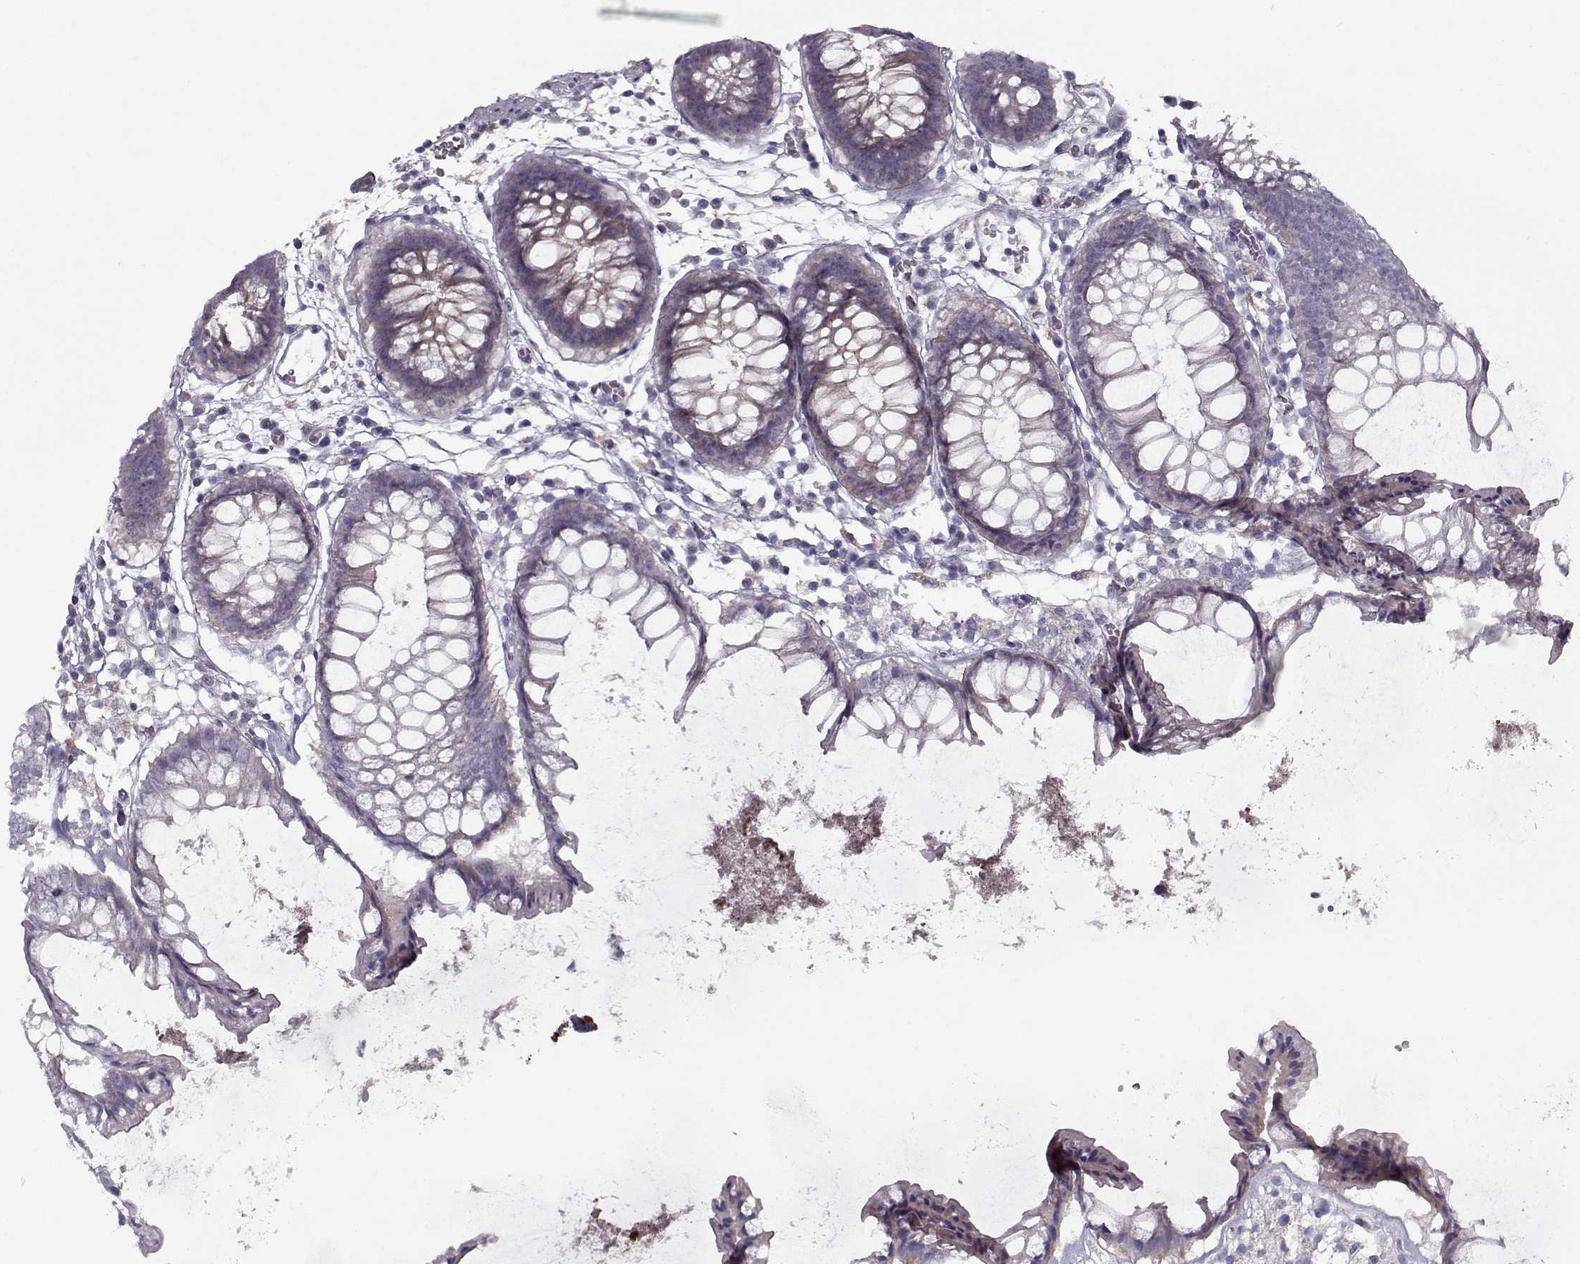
{"staining": {"intensity": "negative", "quantity": "none", "location": "none"}, "tissue": "colon", "cell_type": "Endothelial cells", "image_type": "normal", "snomed": [{"axis": "morphology", "description": "Normal tissue, NOS"}, {"axis": "morphology", "description": "Adenocarcinoma, NOS"}, {"axis": "topography", "description": "Colon"}], "caption": "This is an immunohistochemistry image of normal human colon. There is no positivity in endothelial cells.", "gene": "PP2D1", "patient": {"sex": "male", "age": 65}}